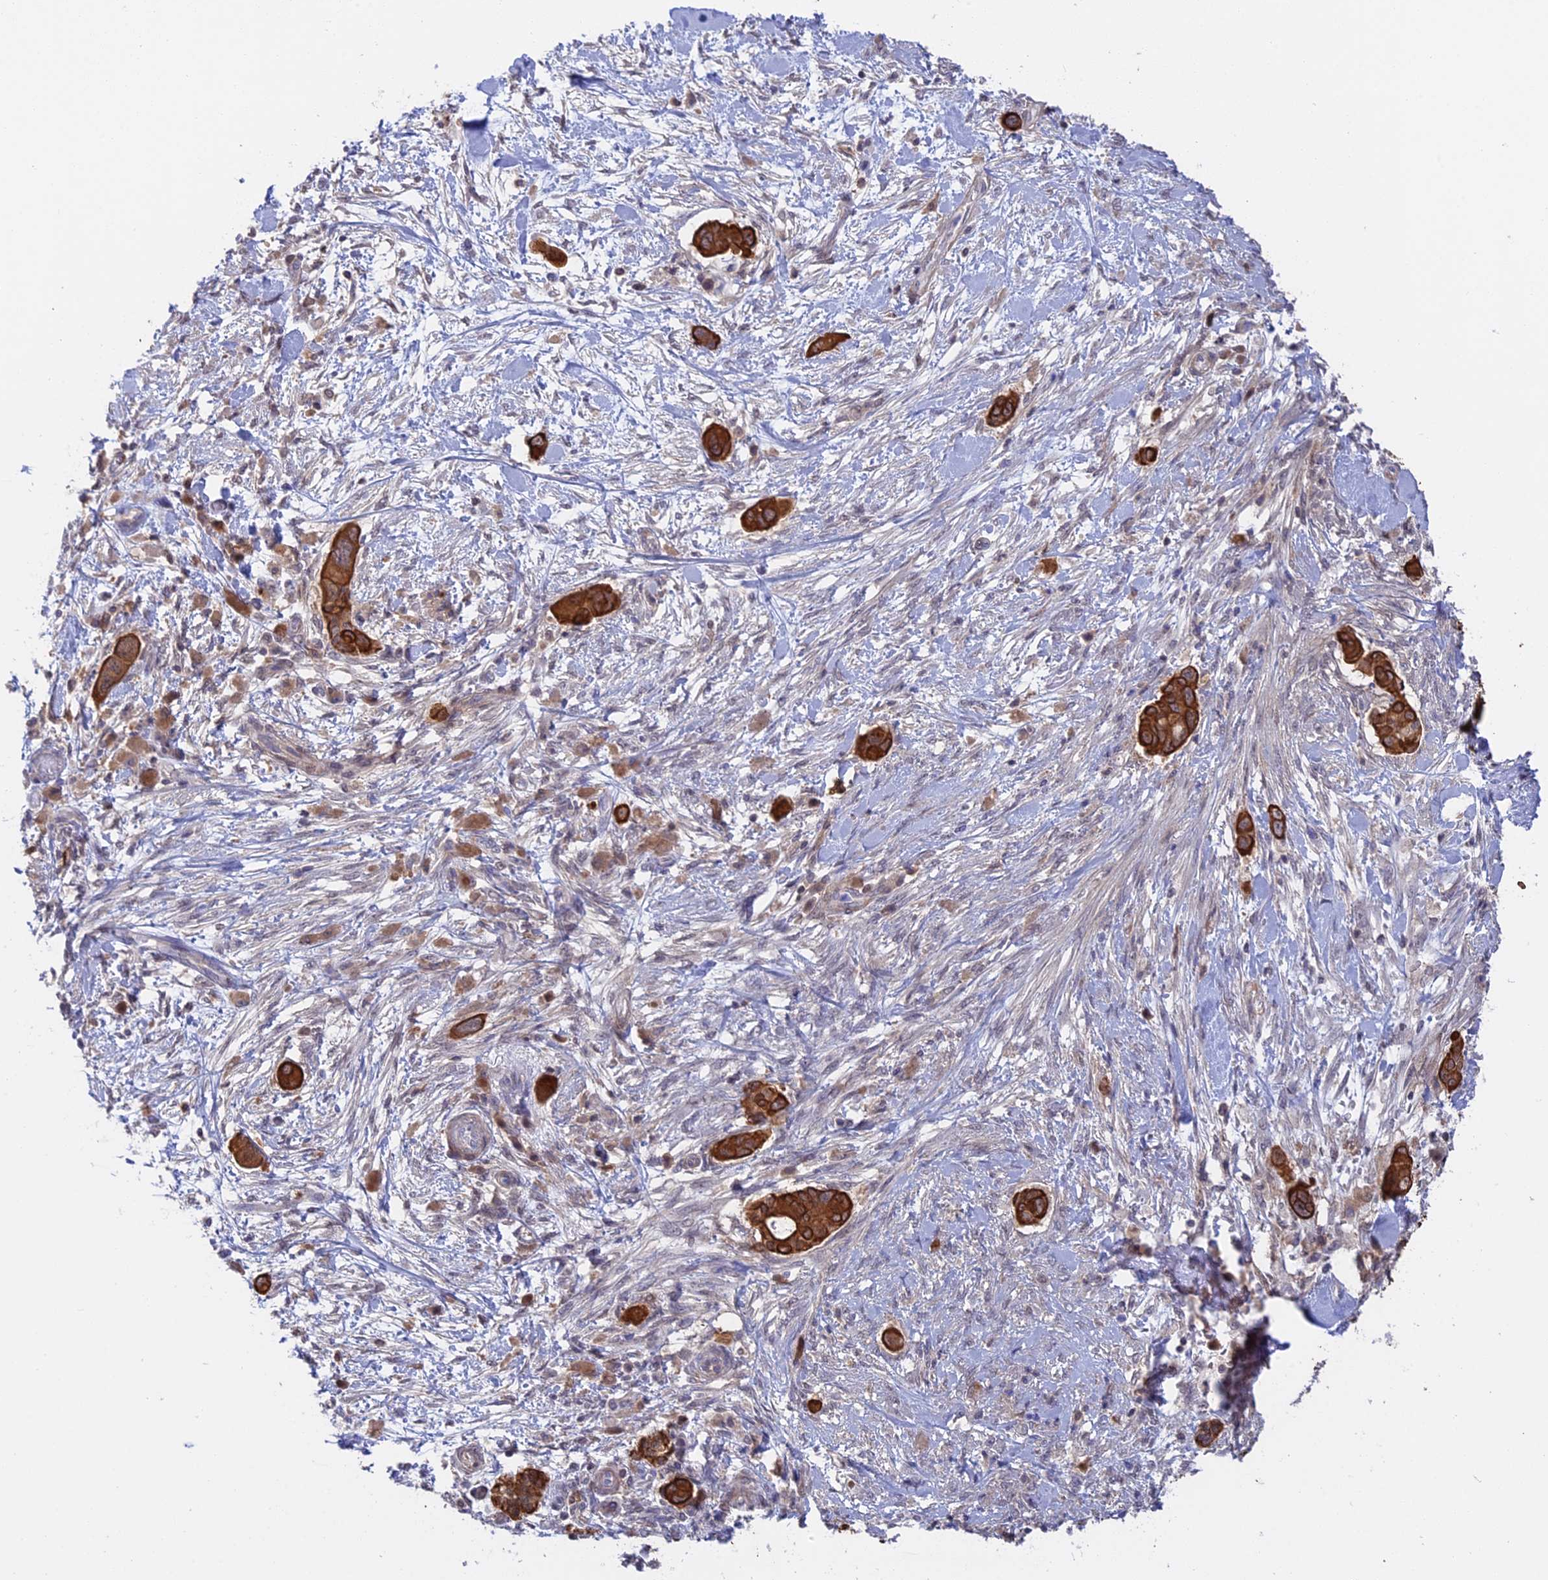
{"staining": {"intensity": "strong", "quantity": ">75%", "location": "cytoplasmic/membranous"}, "tissue": "pancreatic cancer", "cell_type": "Tumor cells", "image_type": "cancer", "snomed": [{"axis": "morphology", "description": "Adenocarcinoma, NOS"}, {"axis": "topography", "description": "Pancreas"}], "caption": "IHC (DAB (3,3'-diaminobenzidine)) staining of human pancreatic cancer (adenocarcinoma) demonstrates strong cytoplasmic/membranous protein staining in about >75% of tumor cells.", "gene": "STUB1", "patient": {"sex": "male", "age": 68}}